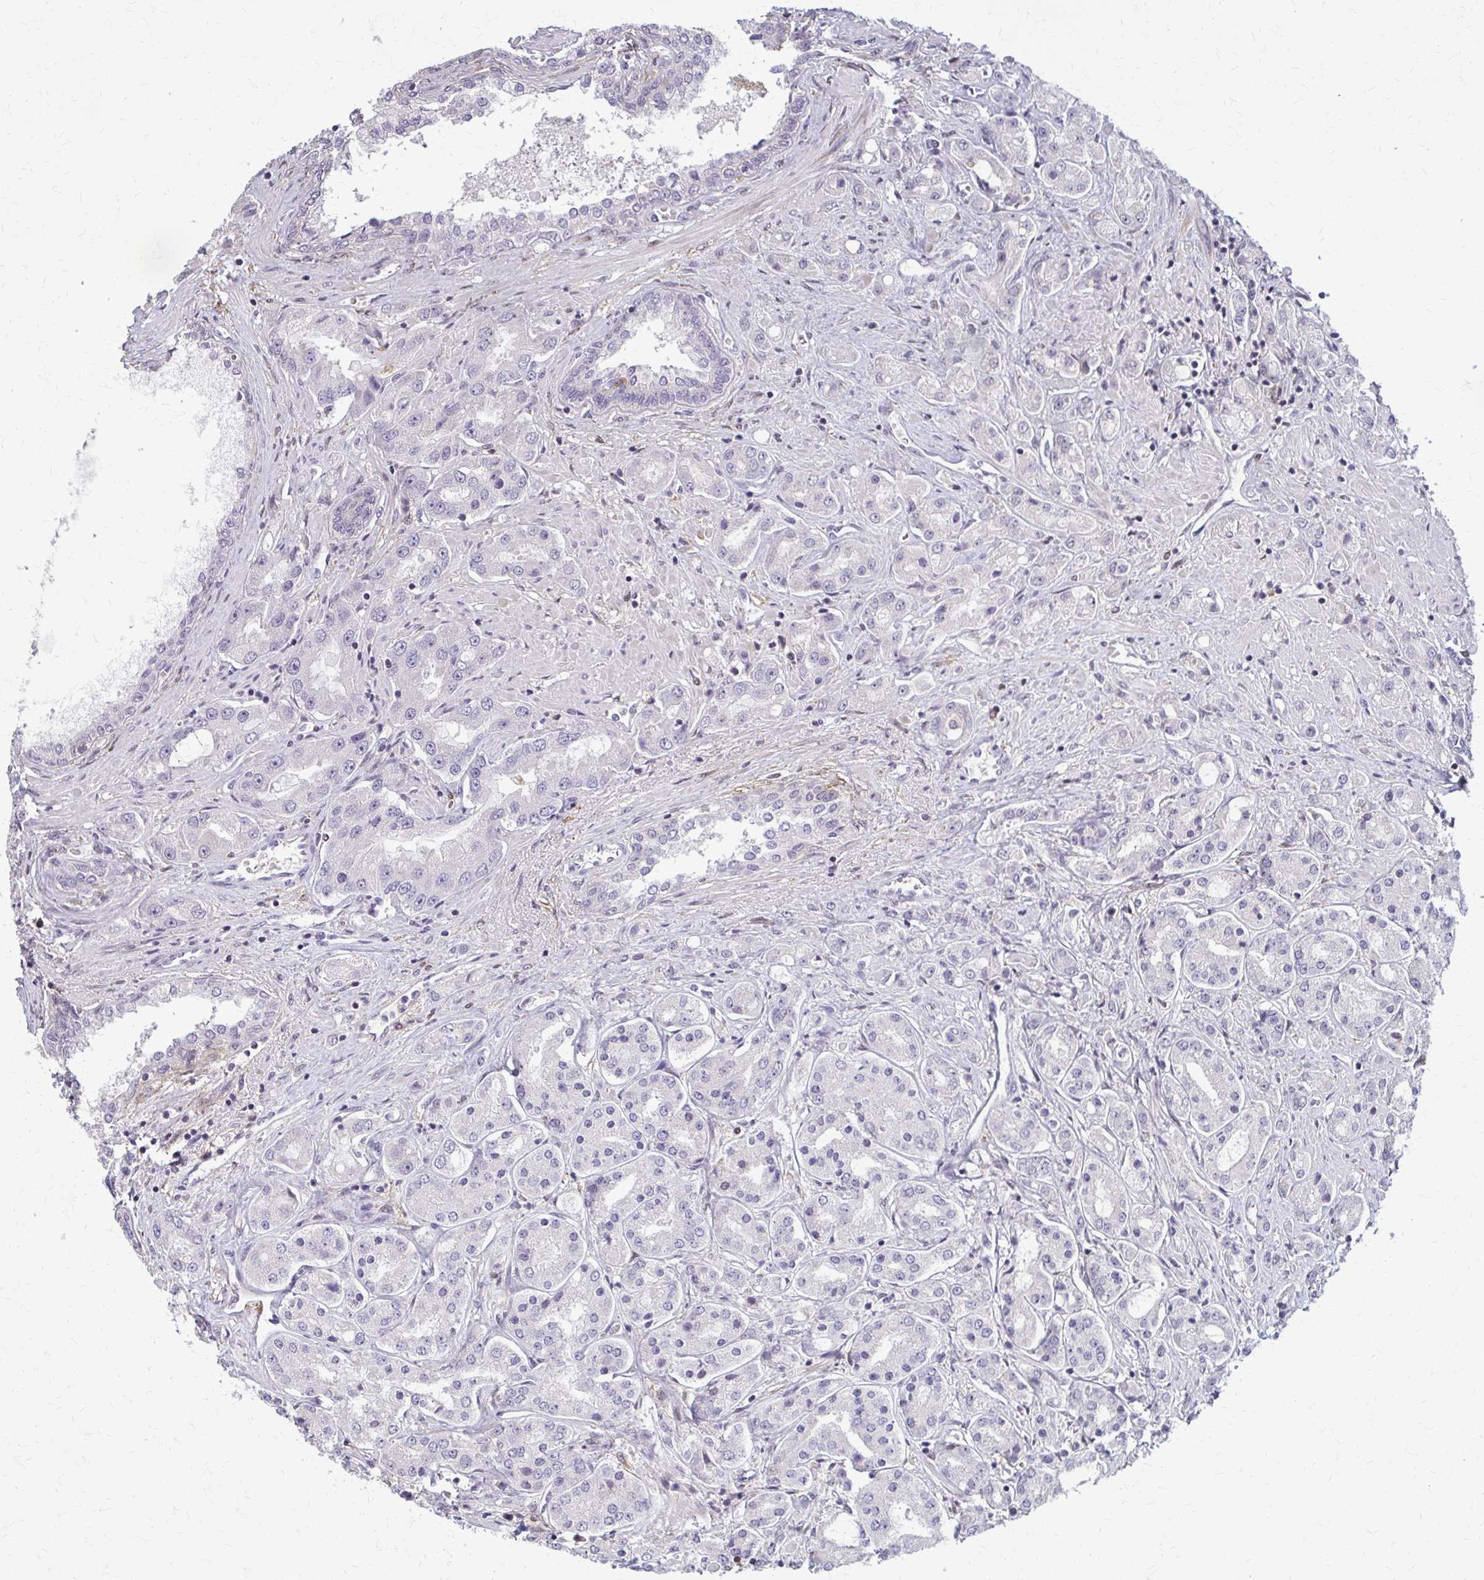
{"staining": {"intensity": "negative", "quantity": "none", "location": "none"}, "tissue": "prostate cancer", "cell_type": "Tumor cells", "image_type": "cancer", "snomed": [{"axis": "morphology", "description": "Adenocarcinoma, High grade"}, {"axis": "topography", "description": "Prostate"}], "caption": "DAB immunohistochemical staining of human prostate cancer displays no significant staining in tumor cells.", "gene": "ZNF34", "patient": {"sex": "male", "age": 67}}